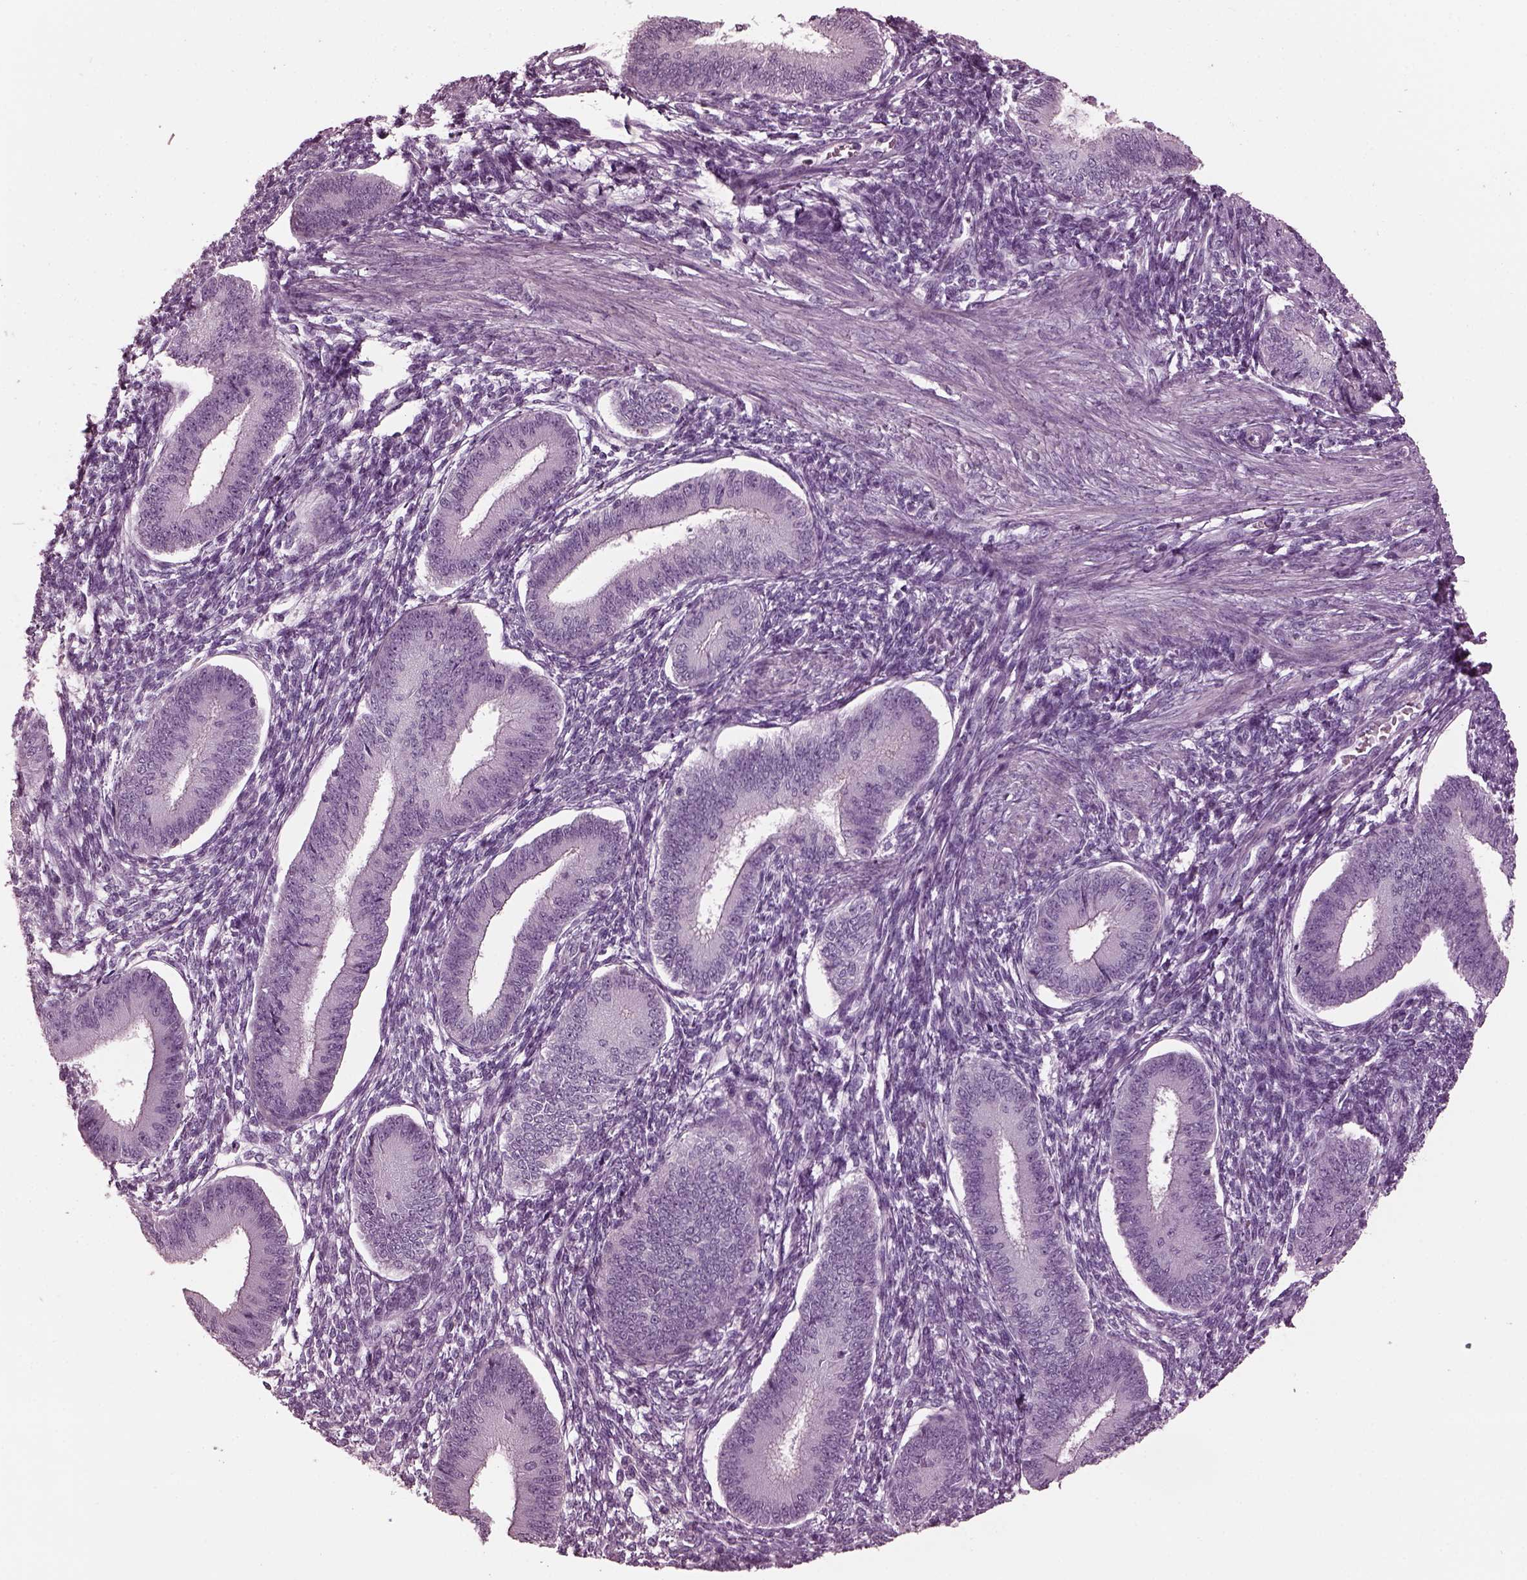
{"staining": {"intensity": "negative", "quantity": "none", "location": "none"}, "tissue": "endometrium", "cell_type": "Cells in endometrial stroma", "image_type": "normal", "snomed": [{"axis": "morphology", "description": "Normal tissue, NOS"}, {"axis": "topography", "description": "Endometrium"}], "caption": "Immunohistochemical staining of normal endometrium exhibits no significant positivity in cells in endometrial stroma.", "gene": "GDF11", "patient": {"sex": "female", "age": 39}}